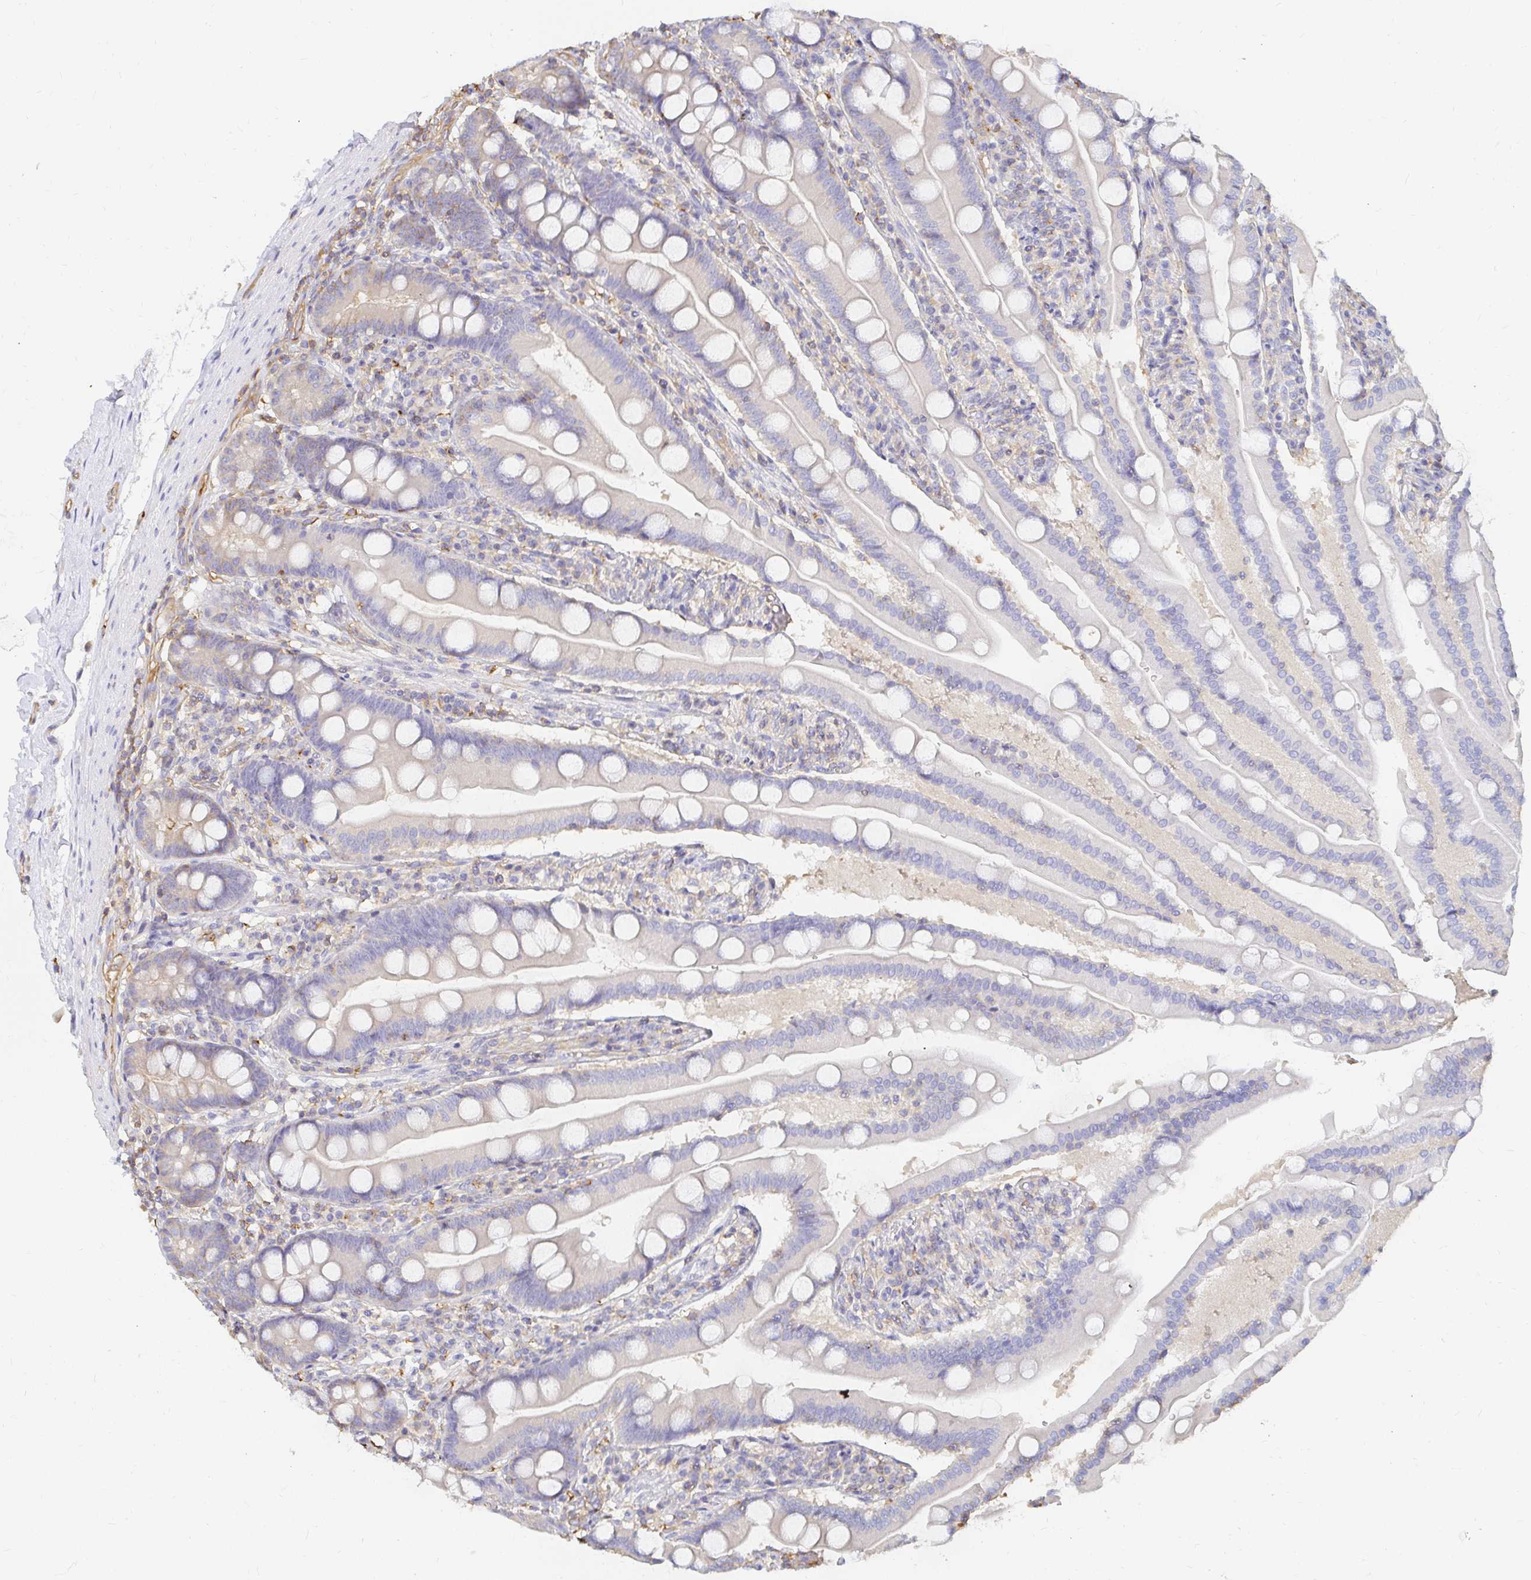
{"staining": {"intensity": "negative", "quantity": "none", "location": "none"}, "tissue": "duodenum", "cell_type": "Glandular cells", "image_type": "normal", "snomed": [{"axis": "morphology", "description": "Normal tissue, NOS"}, {"axis": "topography", "description": "Duodenum"}], "caption": "The photomicrograph demonstrates no significant positivity in glandular cells of duodenum. (IHC, brightfield microscopy, high magnification).", "gene": "TSPAN19", "patient": {"sex": "female", "age": 67}}